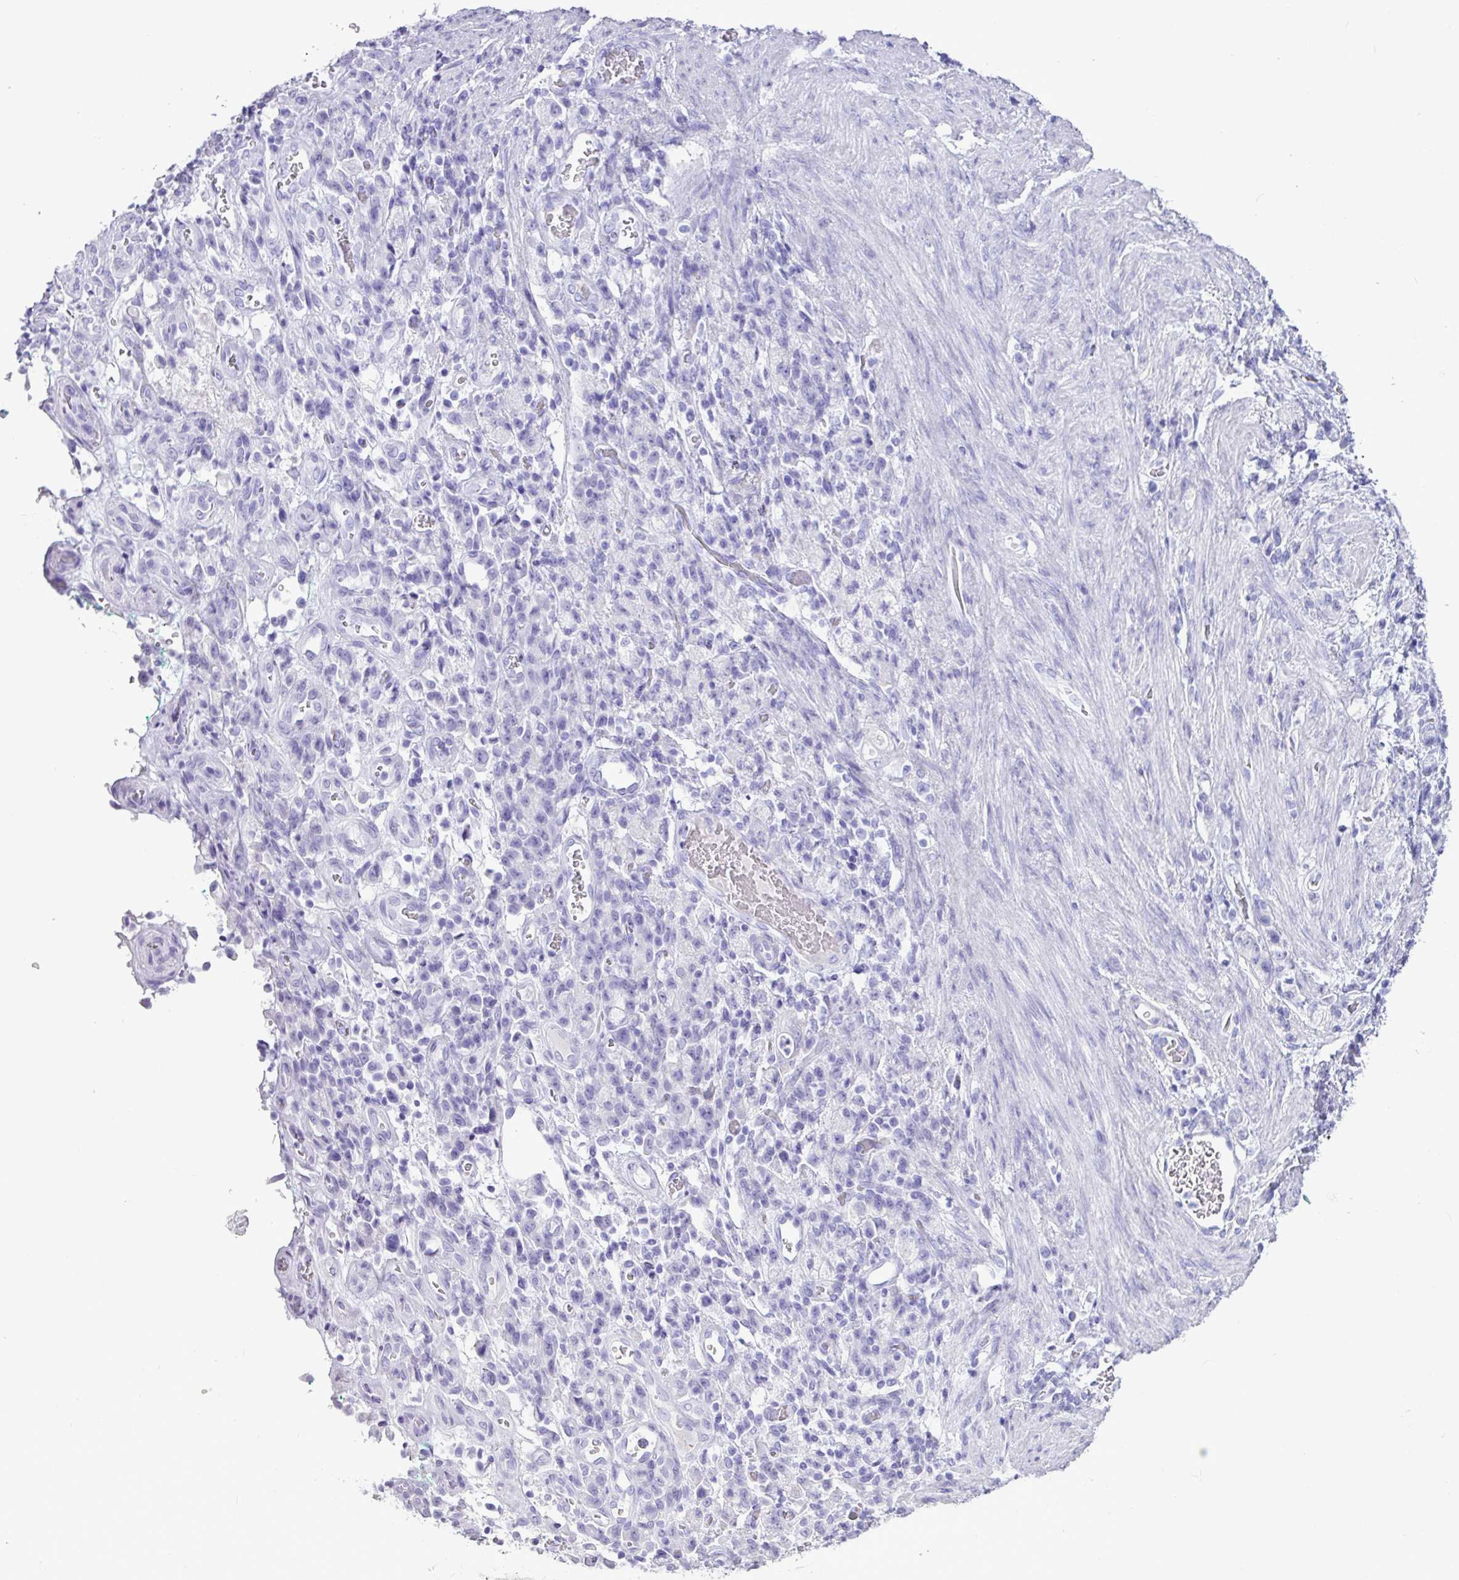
{"staining": {"intensity": "negative", "quantity": "none", "location": "none"}, "tissue": "stomach cancer", "cell_type": "Tumor cells", "image_type": "cancer", "snomed": [{"axis": "morphology", "description": "Adenocarcinoma, NOS"}, {"axis": "topography", "description": "Stomach"}], "caption": "Immunohistochemistry (IHC) photomicrograph of neoplastic tissue: human stomach adenocarcinoma stained with DAB (3,3'-diaminobenzidine) demonstrates no significant protein expression in tumor cells.", "gene": "CKMT2", "patient": {"sex": "male", "age": 77}}